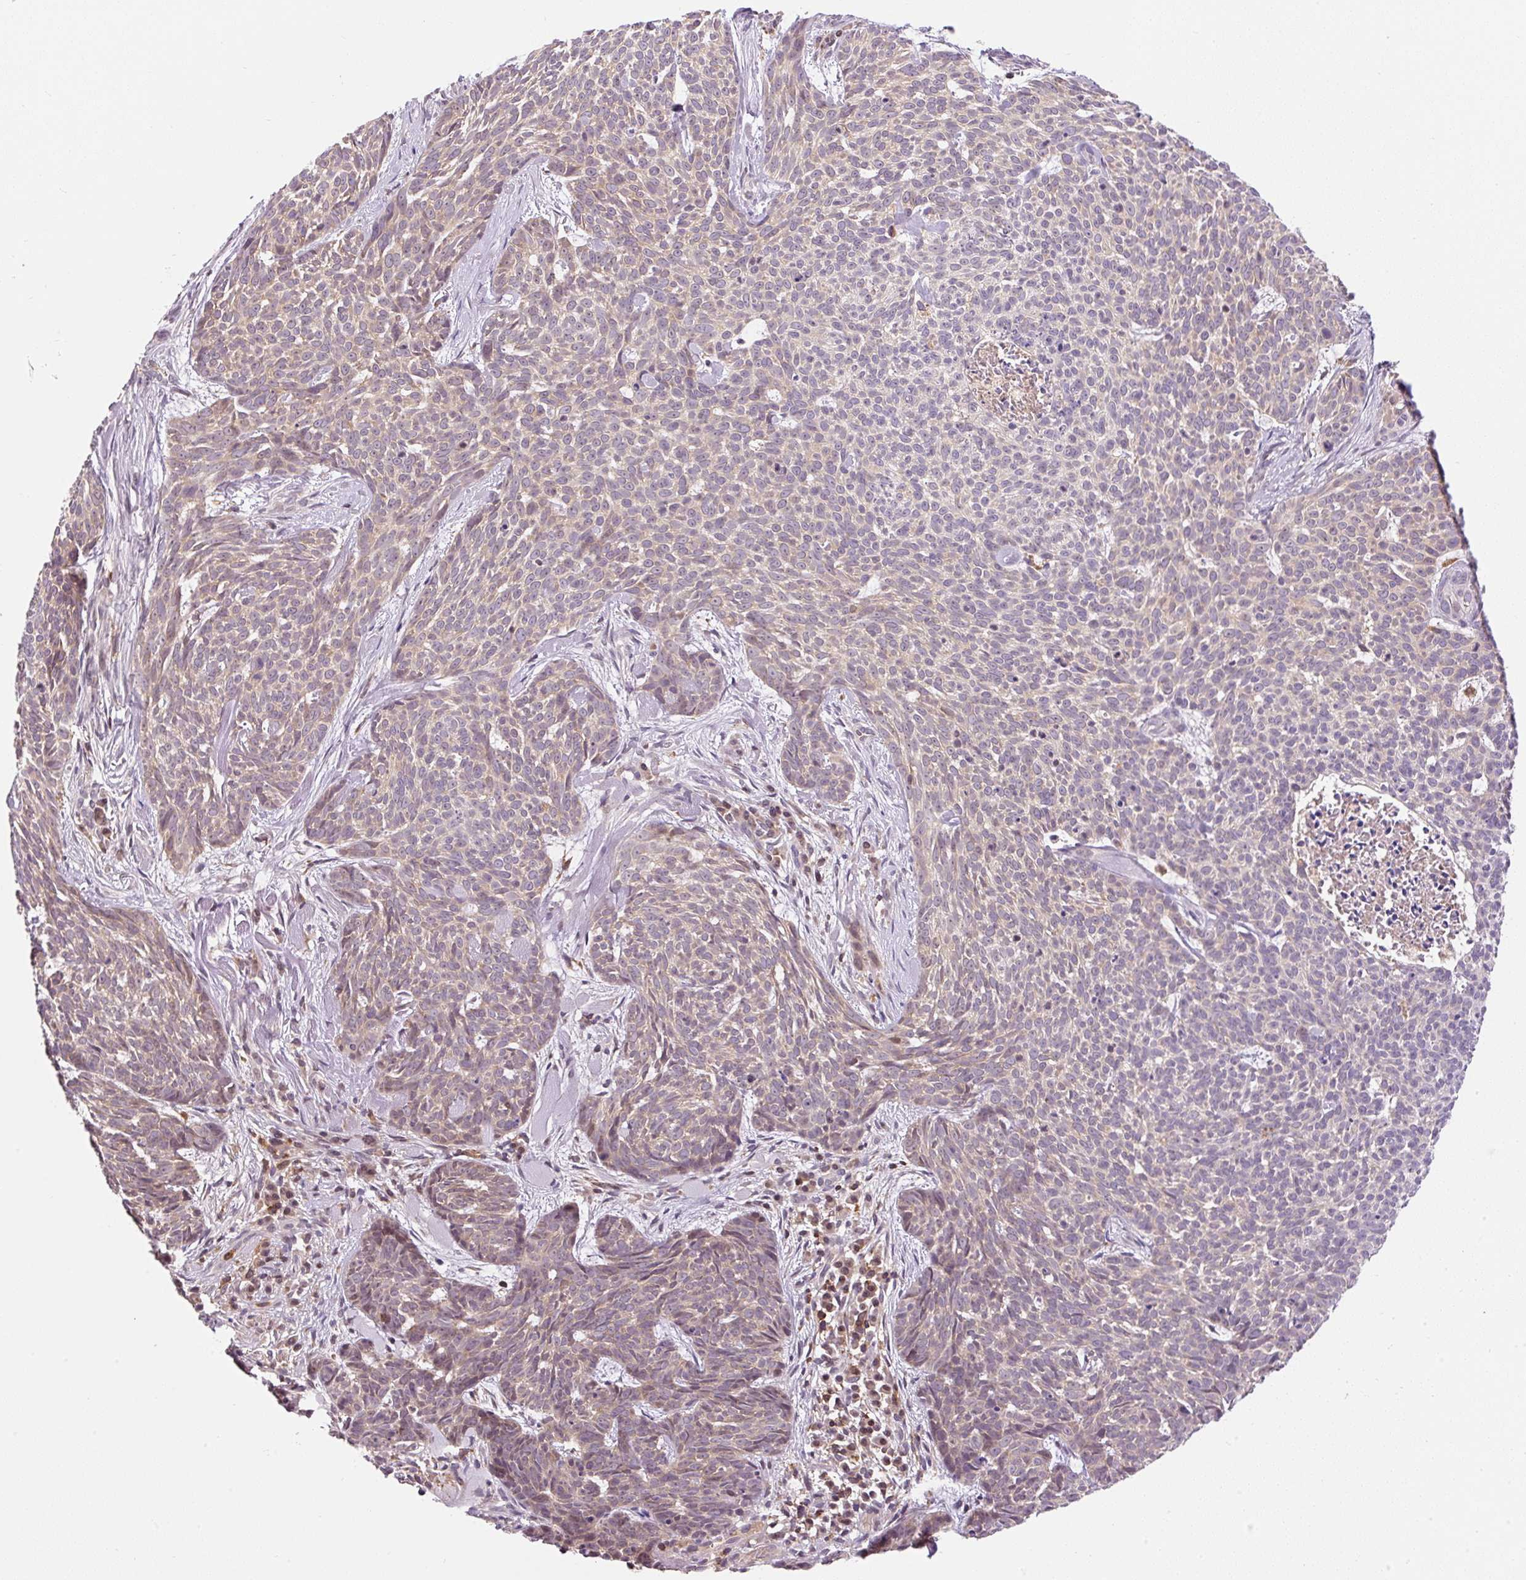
{"staining": {"intensity": "weak", "quantity": ">75%", "location": "cytoplasmic/membranous"}, "tissue": "skin cancer", "cell_type": "Tumor cells", "image_type": "cancer", "snomed": [{"axis": "morphology", "description": "Basal cell carcinoma"}, {"axis": "topography", "description": "Skin"}], "caption": "Tumor cells demonstrate low levels of weak cytoplasmic/membranous staining in approximately >75% of cells in skin cancer. The protein is stained brown, and the nuclei are stained in blue (DAB (3,3'-diaminobenzidine) IHC with brightfield microscopy, high magnification).", "gene": "CARD11", "patient": {"sex": "female", "age": 93}}